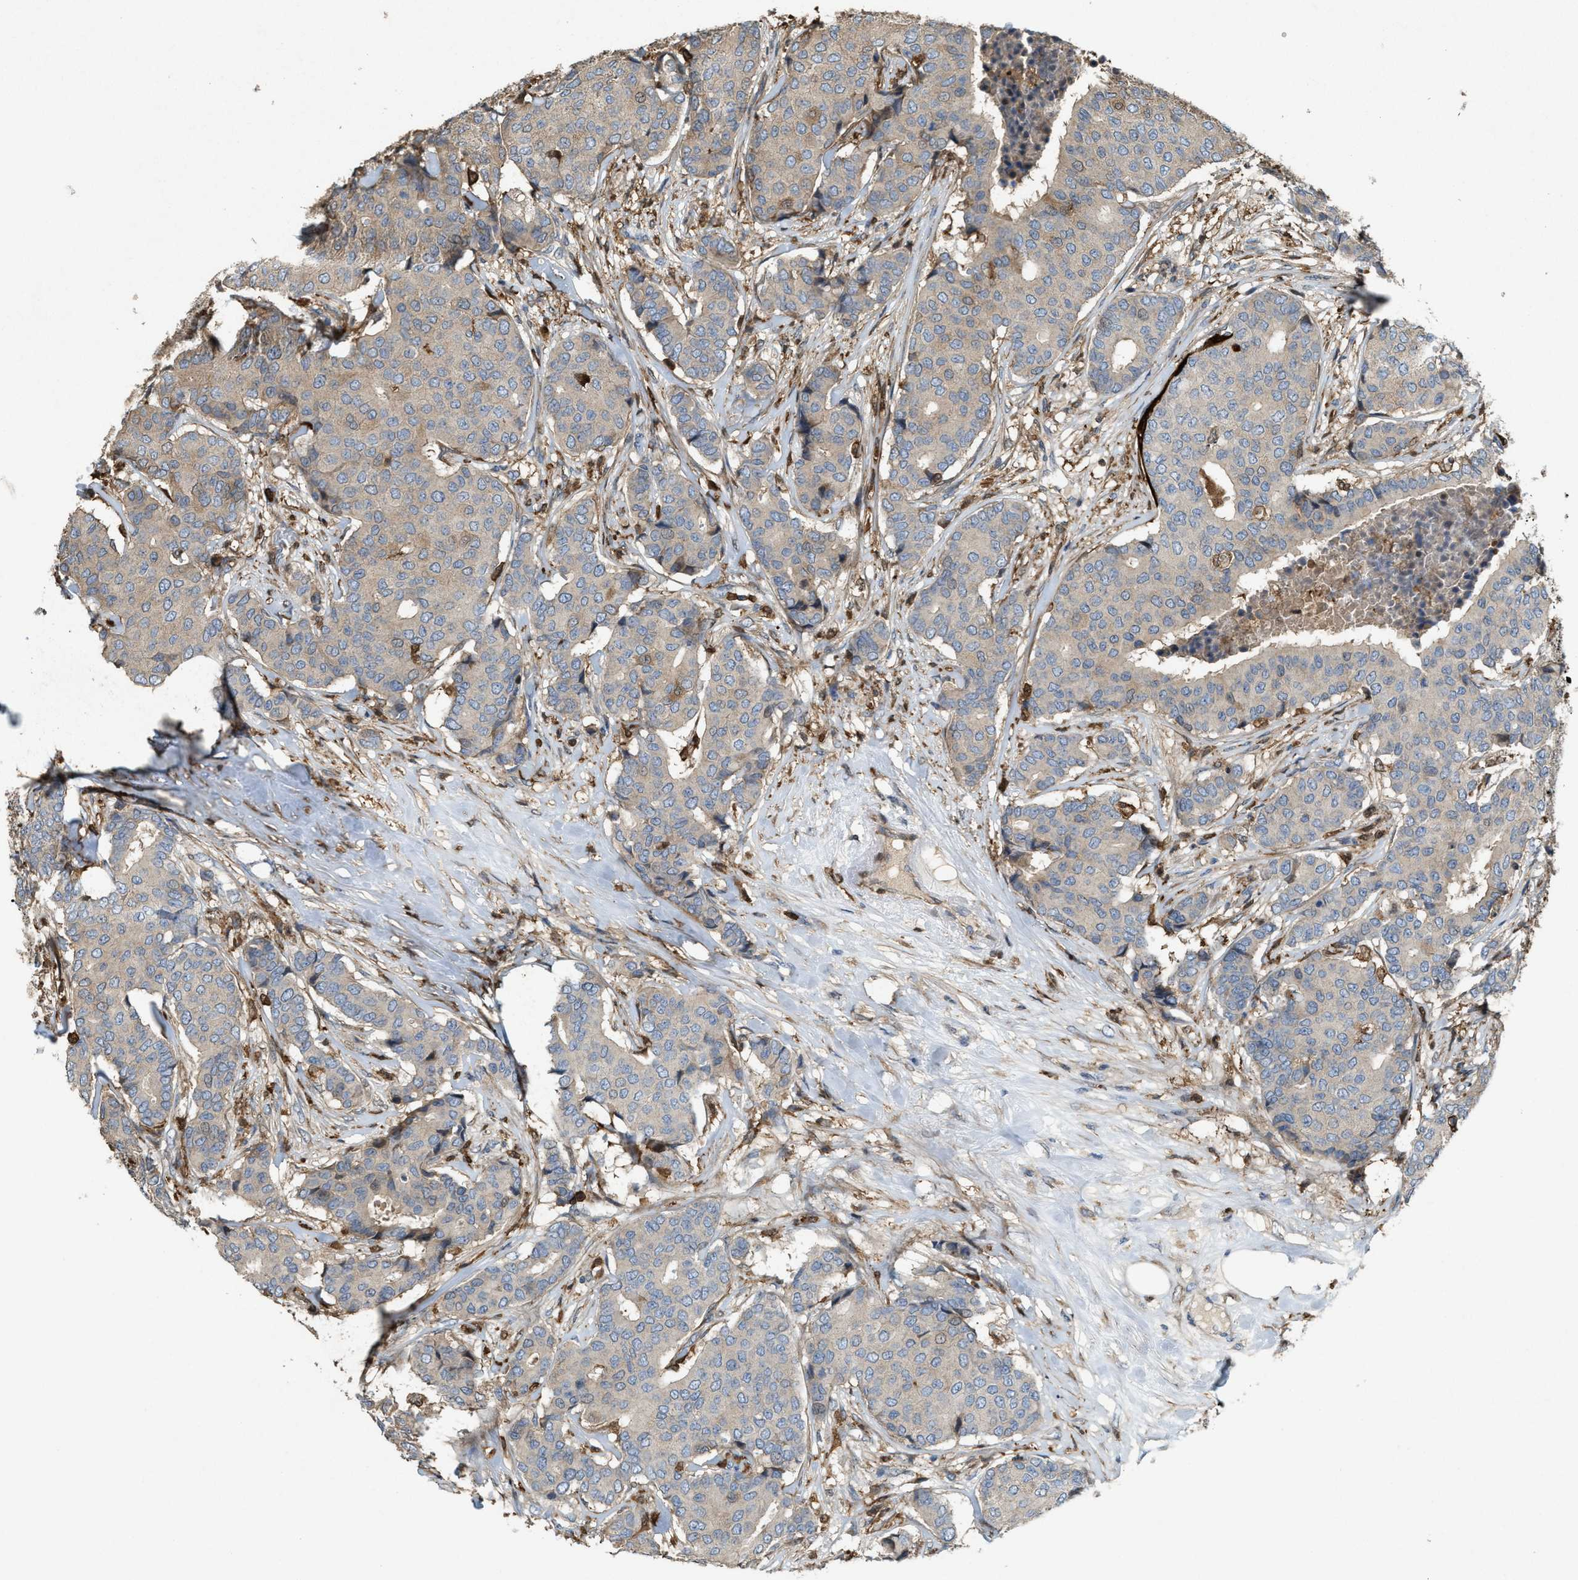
{"staining": {"intensity": "weak", "quantity": "<25%", "location": "cytoplasmic/membranous"}, "tissue": "breast cancer", "cell_type": "Tumor cells", "image_type": "cancer", "snomed": [{"axis": "morphology", "description": "Duct carcinoma"}, {"axis": "topography", "description": "Breast"}], "caption": "Photomicrograph shows no significant protein staining in tumor cells of breast cancer.", "gene": "SERPINB5", "patient": {"sex": "female", "age": 75}}